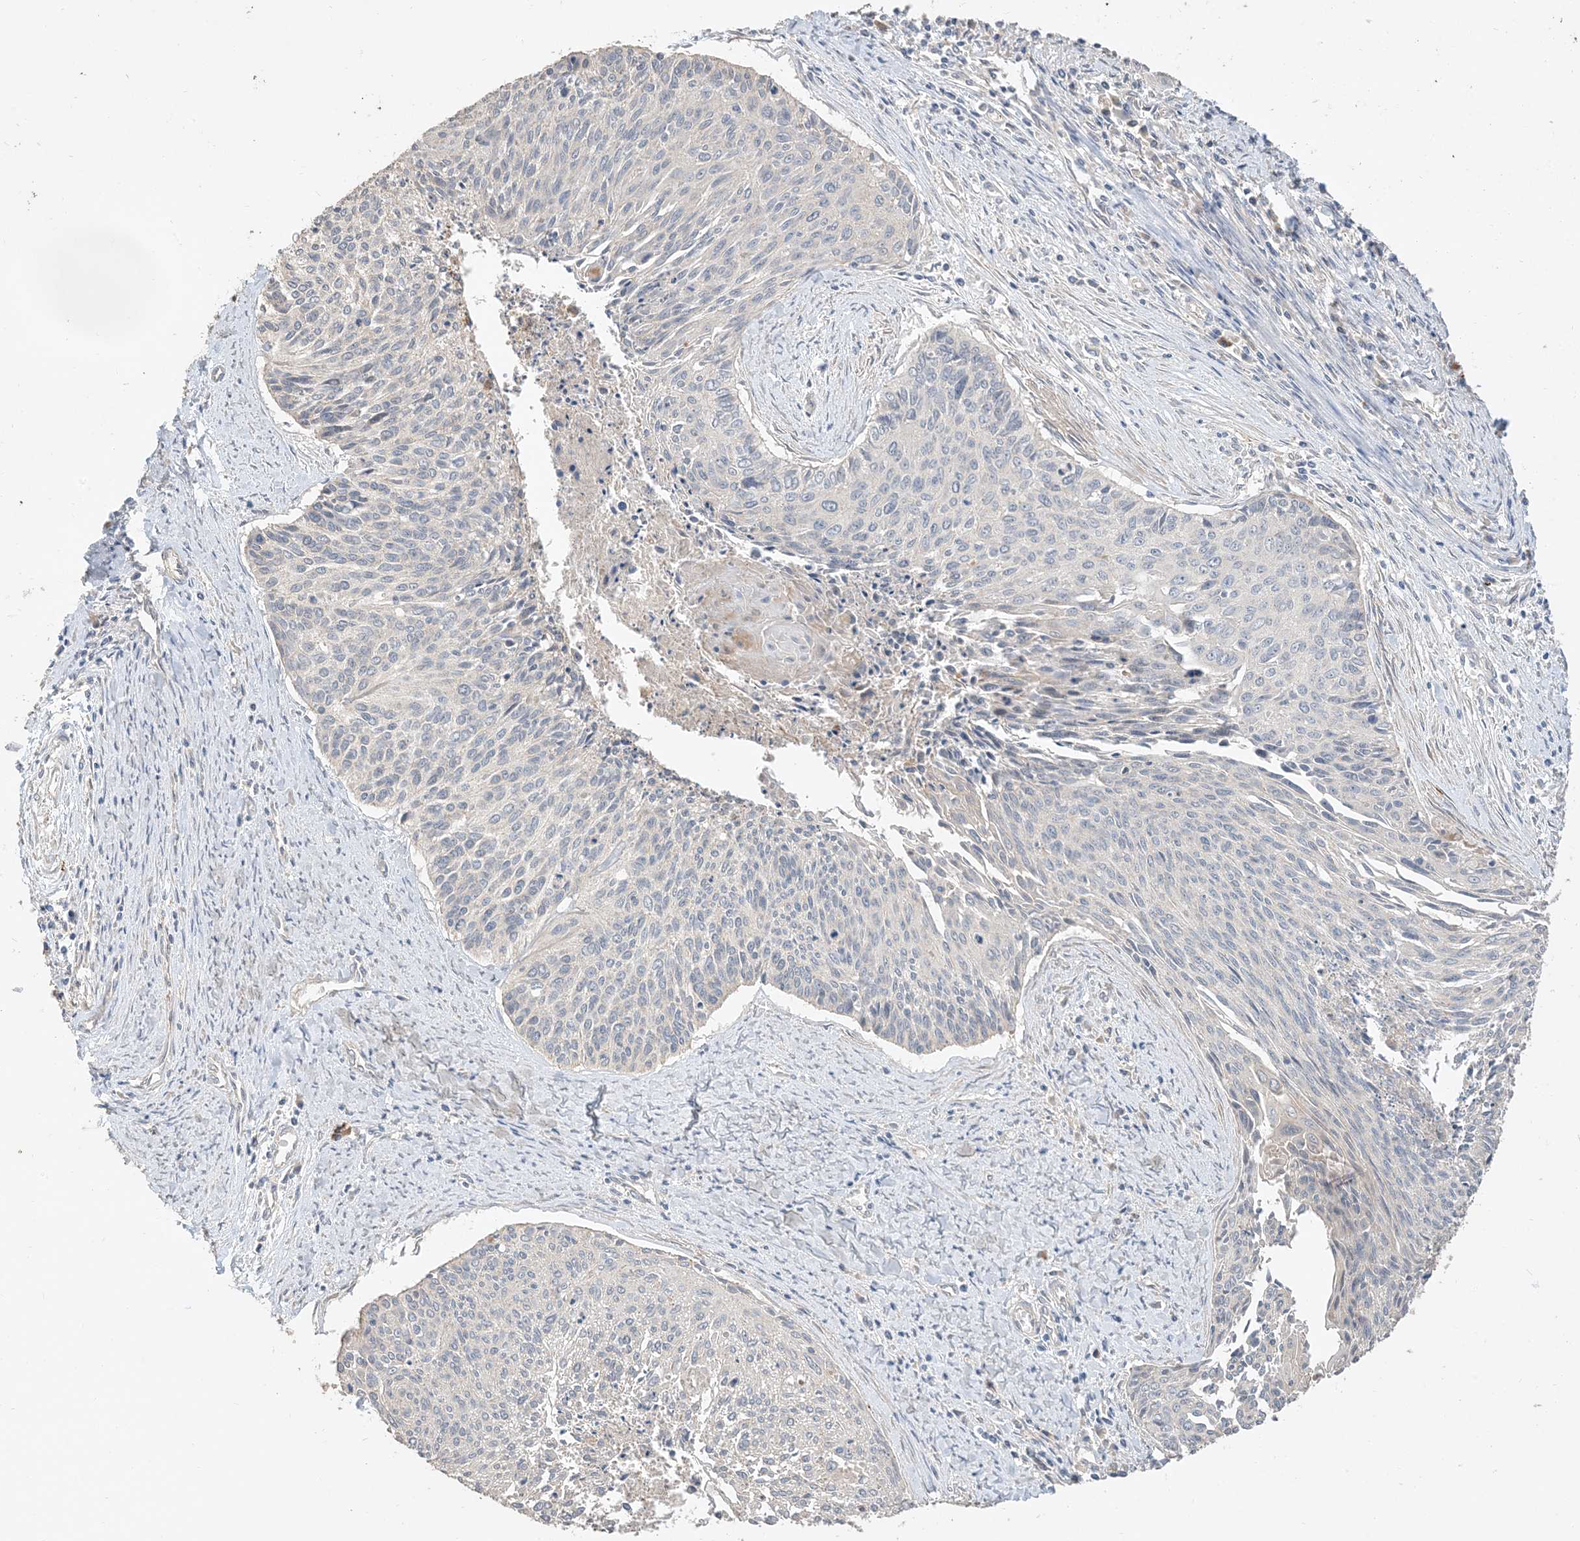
{"staining": {"intensity": "negative", "quantity": "none", "location": "none"}, "tissue": "cervical cancer", "cell_type": "Tumor cells", "image_type": "cancer", "snomed": [{"axis": "morphology", "description": "Squamous cell carcinoma, NOS"}, {"axis": "topography", "description": "Cervix"}], "caption": "The histopathology image reveals no significant staining in tumor cells of cervical cancer. The staining is performed using DAB brown chromogen with nuclei counter-stained in using hematoxylin.", "gene": "RNF175", "patient": {"sex": "female", "age": 55}}